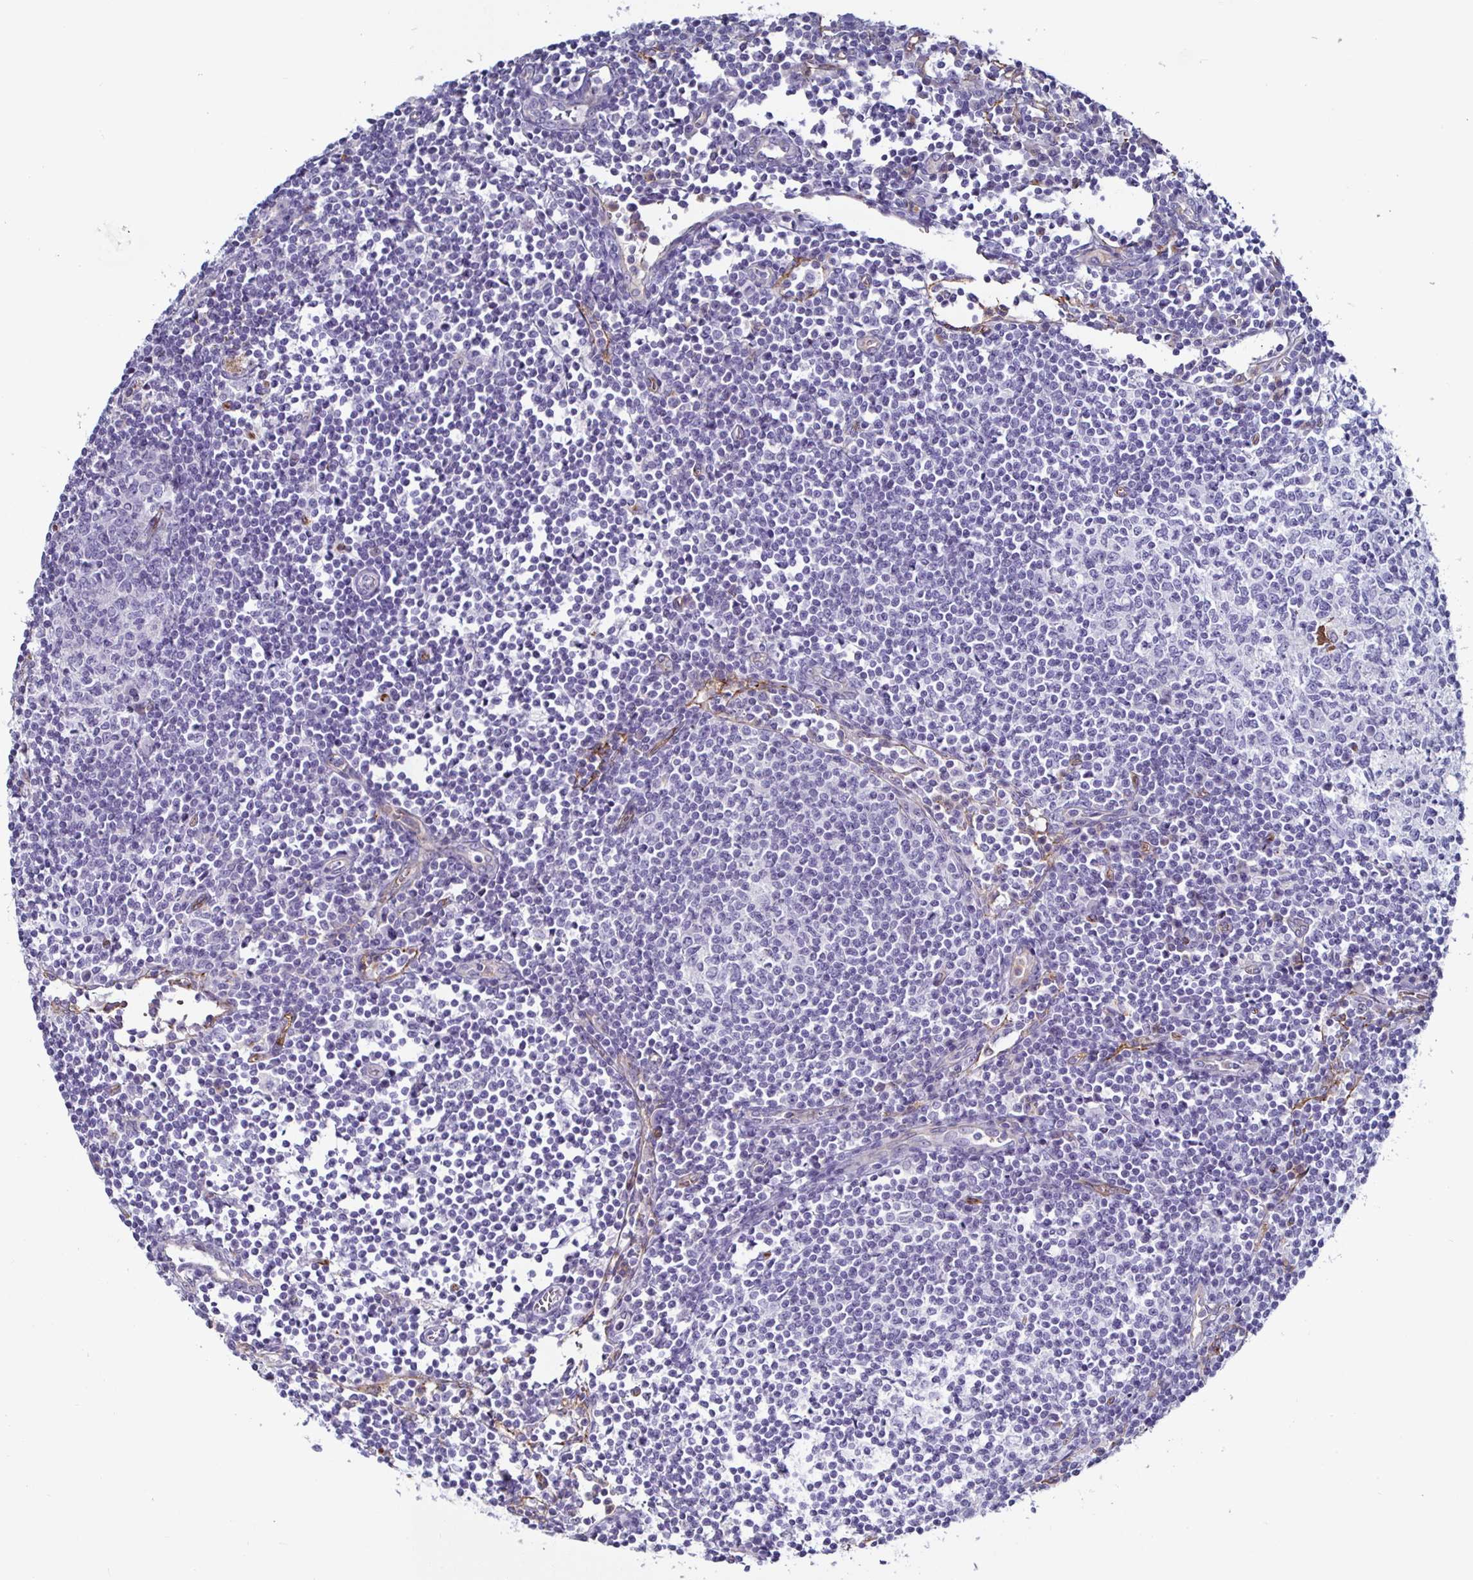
{"staining": {"intensity": "negative", "quantity": "none", "location": "none"}, "tissue": "lymph node", "cell_type": "Germinal center cells", "image_type": "normal", "snomed": [{"axis": "morphology", "description": "Normal tissue, NOS"}, {"axis": "topography", "description": "Lymph node"}], "caption": "Lymph node stained for a protein using immunohistochemistry demonstrates no expression germinal center cells.", "gene": "ACSBG2", "patient": {"sex": "male", "age": 67}}